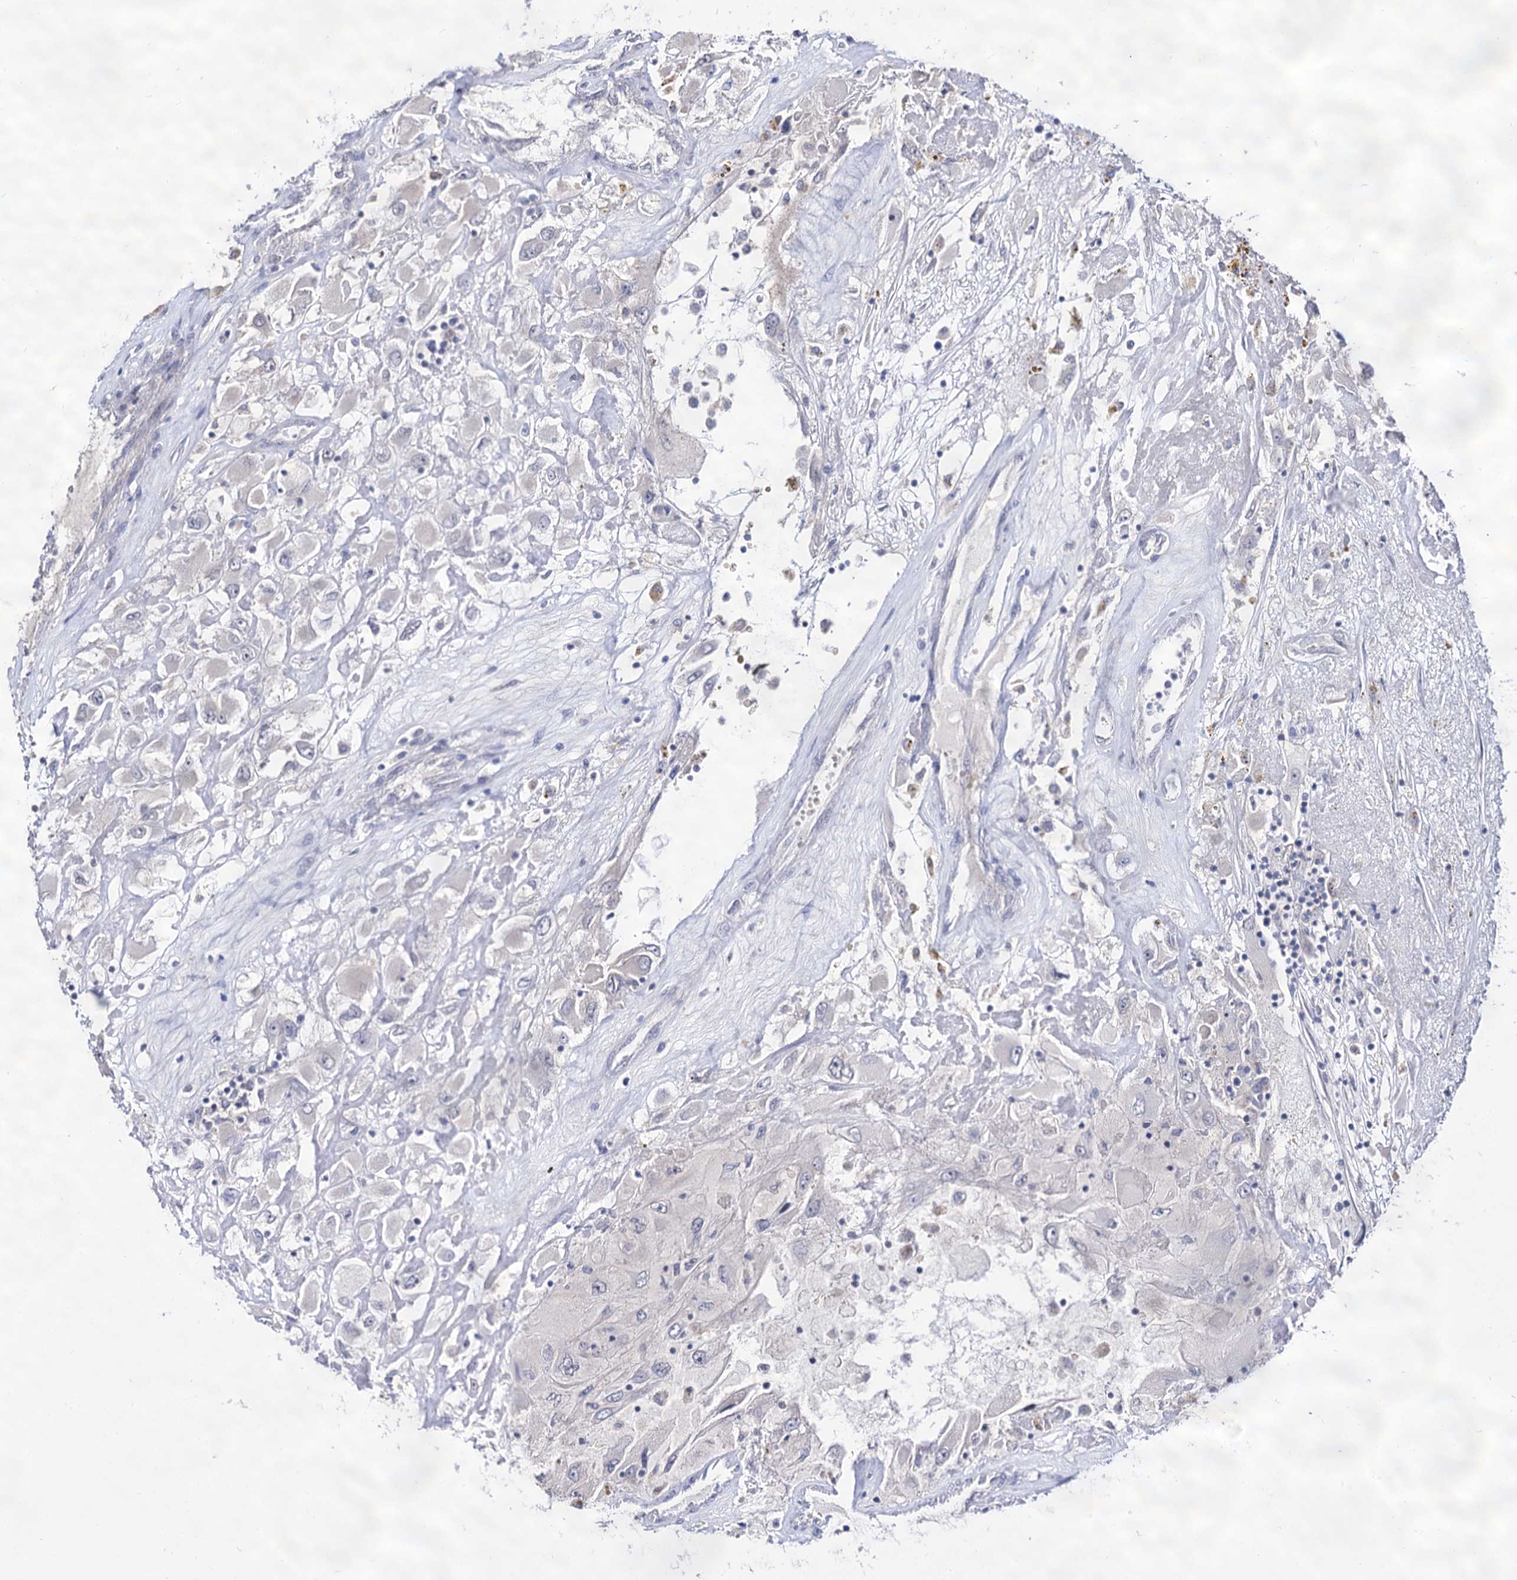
{"staining": {"intensity": "negative", "quantity": "none", "location": "none"}, "tissue": "renal cancer", "cell_type": "Tumor cells", "image_type": "cancer", "snomed": [{"axis": "morphology", "description": "Adenocarcinoma, NOS"}, {"axis": "topography", "description": "Kidney"}], "caption": "An image of human renal cancer (adenocarcinoma) is negative for staining in tumor cells.", "gene": "ARFIP2", "patient": {"sex": "female", "age": 52}}